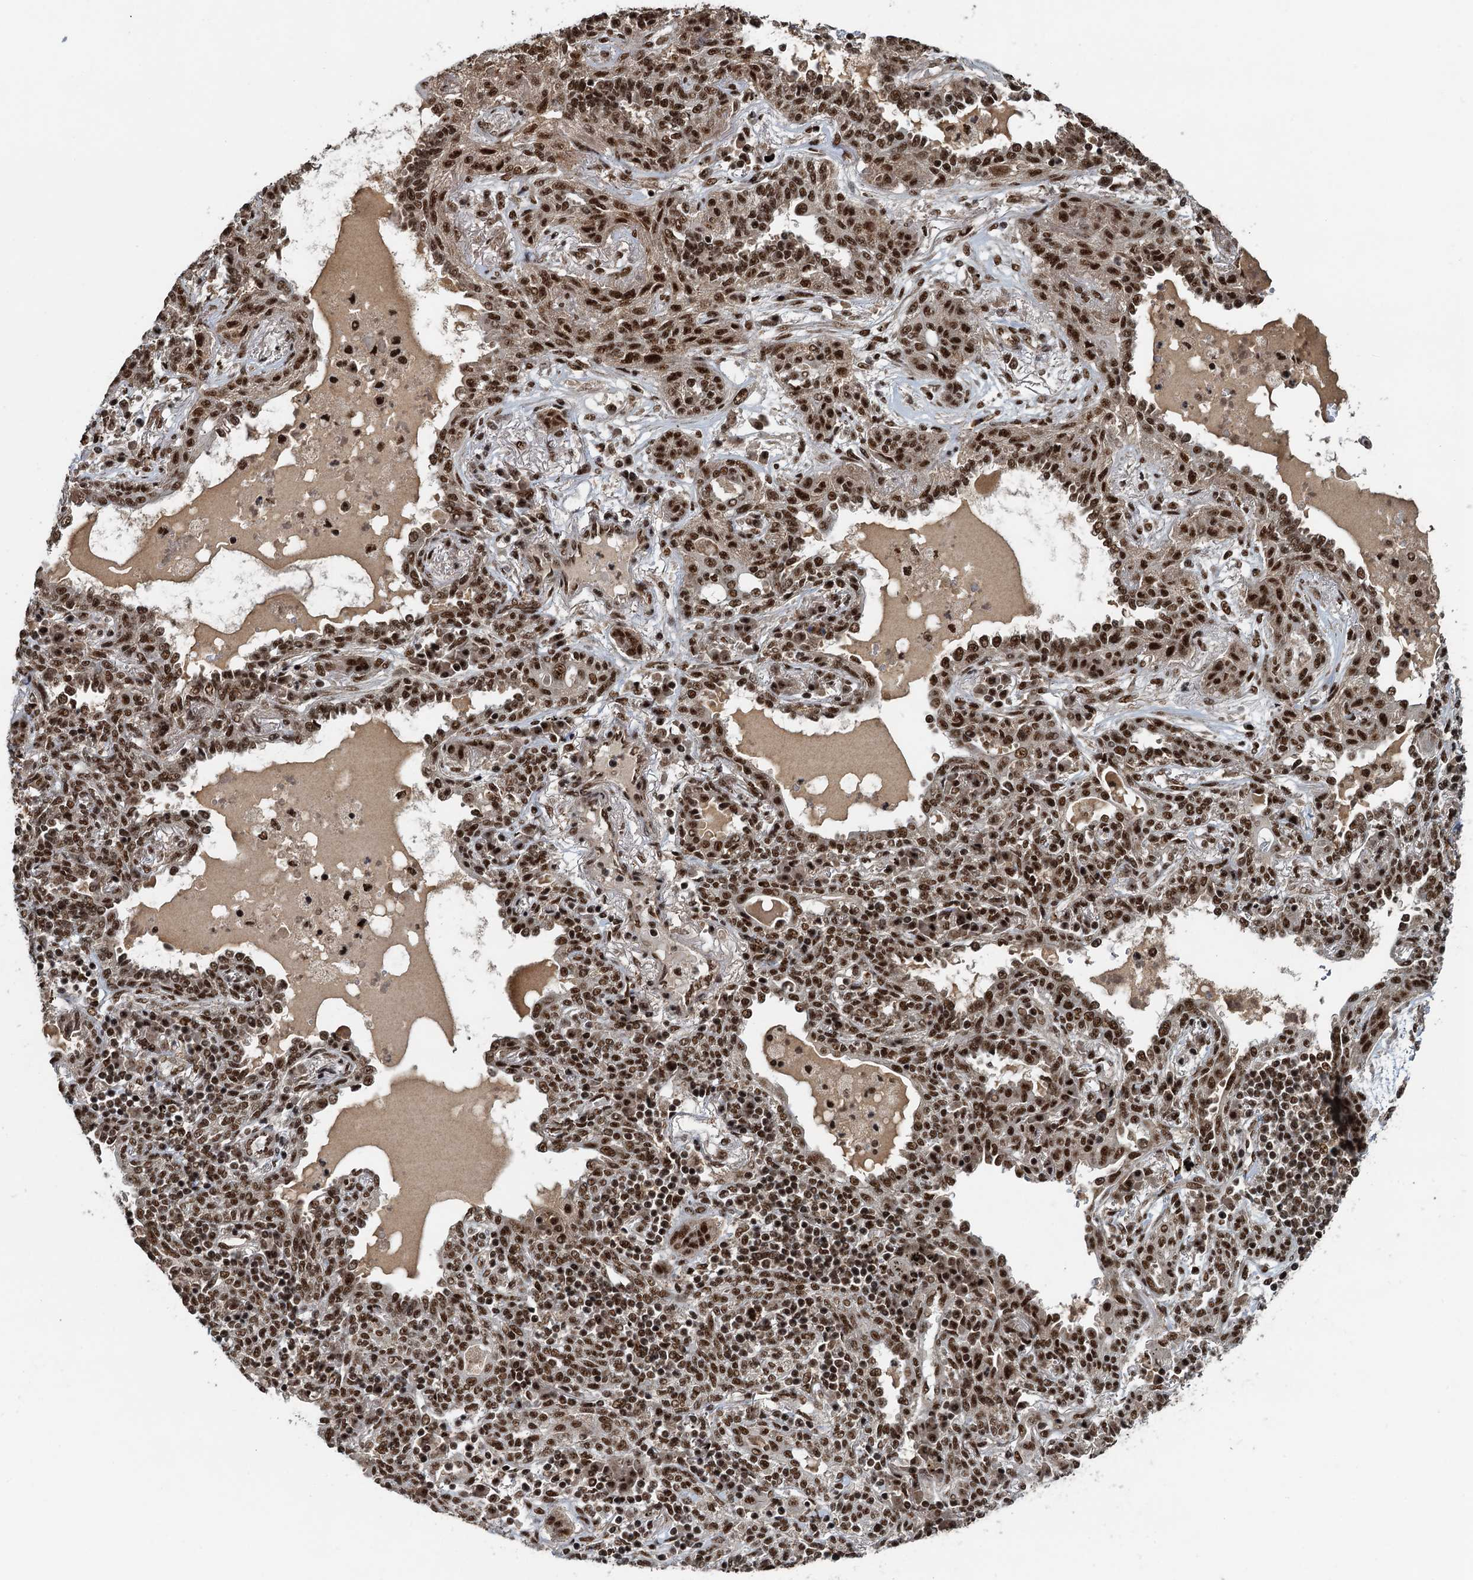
{"staining": {"intensity": "moderate", "quantity": ">75%", "location": "nuclear"}, "tissue": "lung cancer", "cell_type": "Tumor cells", "image_type": "cancer", "snomed": [{"axis": "morphology", "description": "Squamous cell carcinoma, NOS"}, {"axis": "topography", "description": "Lung"}], "caption": "Tumor cells display medium levels of moderate nuclear positivity in about >75% of cells in human lung squamous cell carcinoma.", "gene": "ZC3H18", "patient": {"sex": "female", "age": 70}}